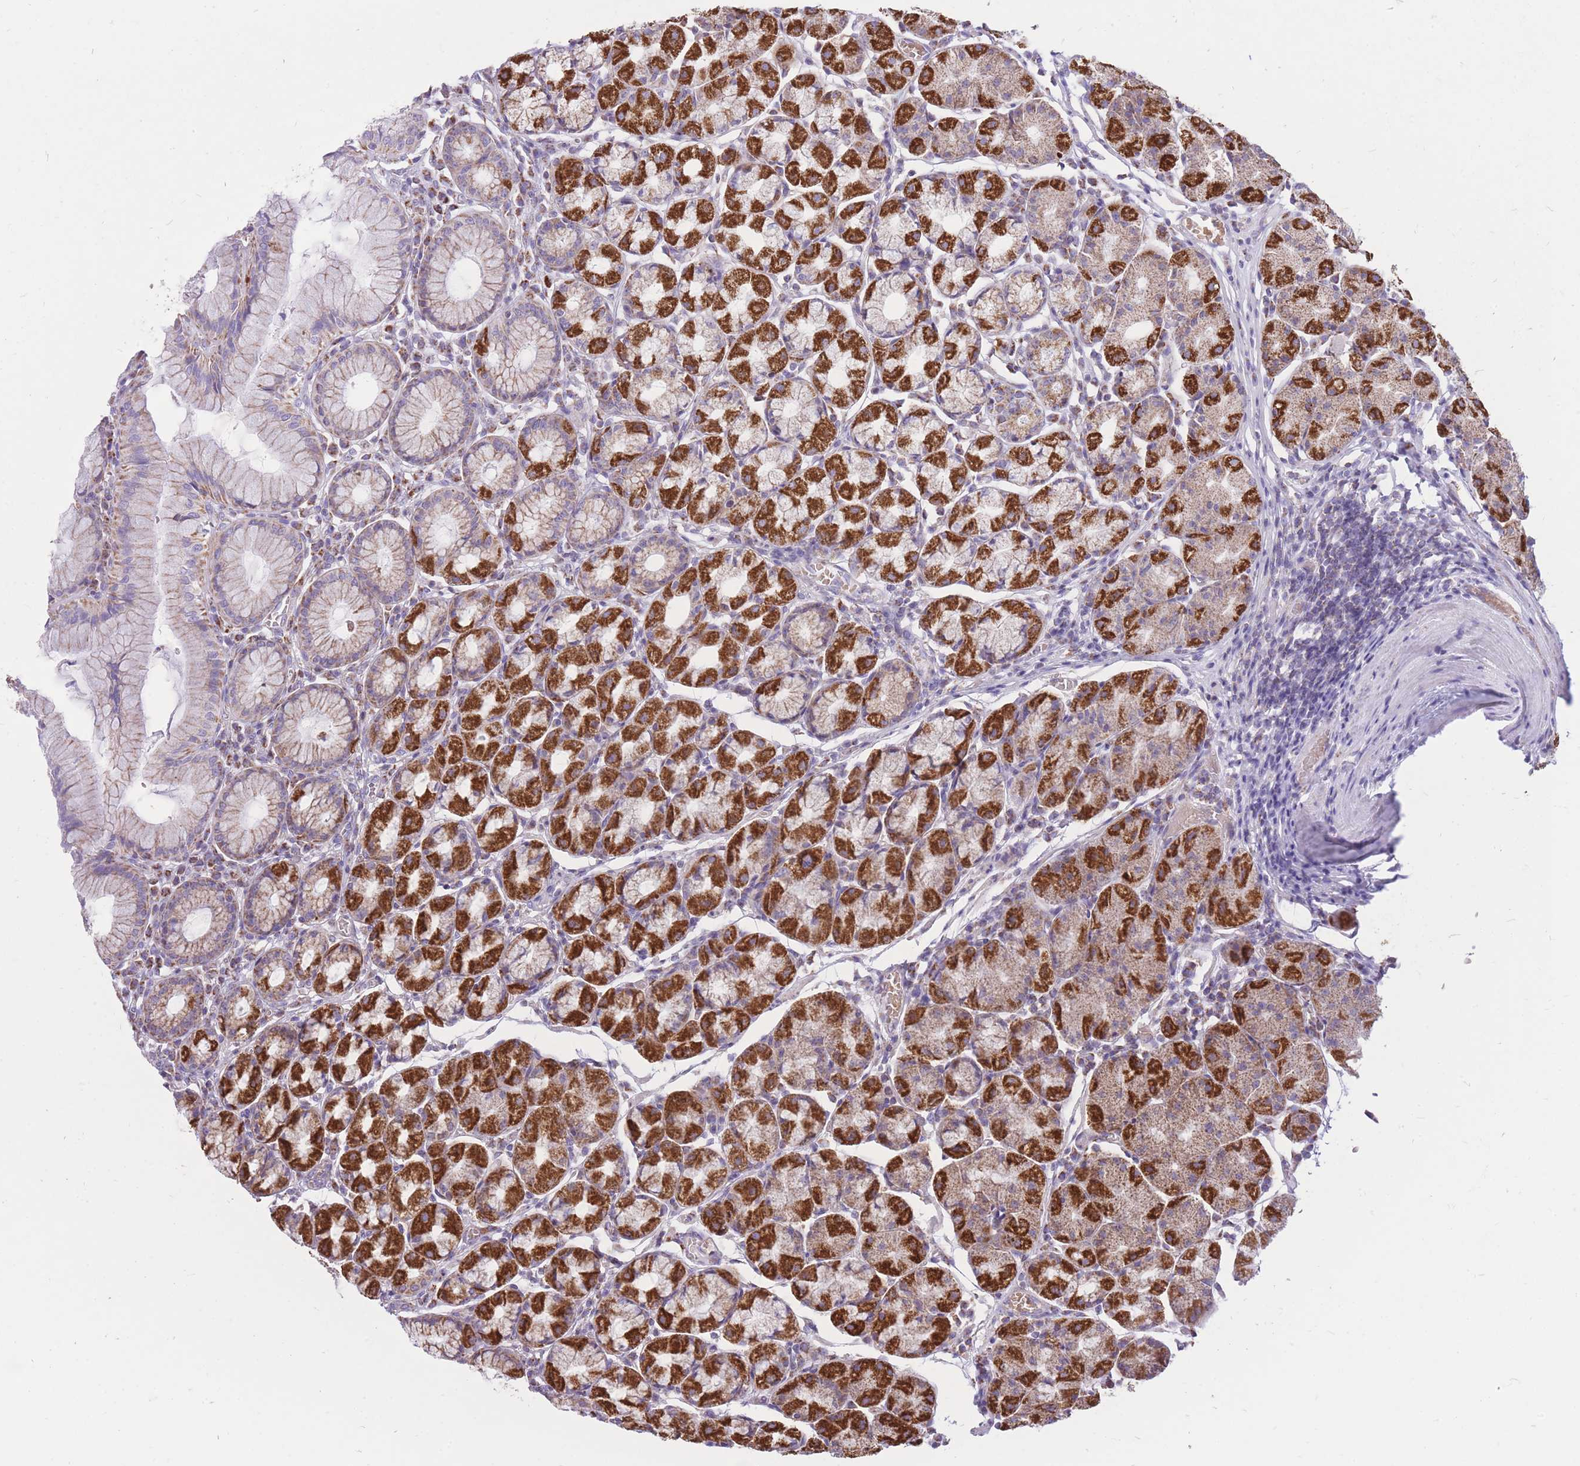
{"staining": {"intensity": "strong", "quantity": "25%-75%", "location": "cytoplasmic/membranous"}, "tissue": "stomach", "cell_type": "Glandular cells", "image_type": "normal", "snomed": [{"axis": "morphology", "description": "Normal tissue, NOS"}, {"axis": "topography", "description": "Stomach"}], "caption": "The image reveals a brown stain indicating the presence of a protein in the cytoplasmic/membranous of glandular cells in stomach.", "gene": "PCSK1", "patient": {"sex": "male", "age": 55}}